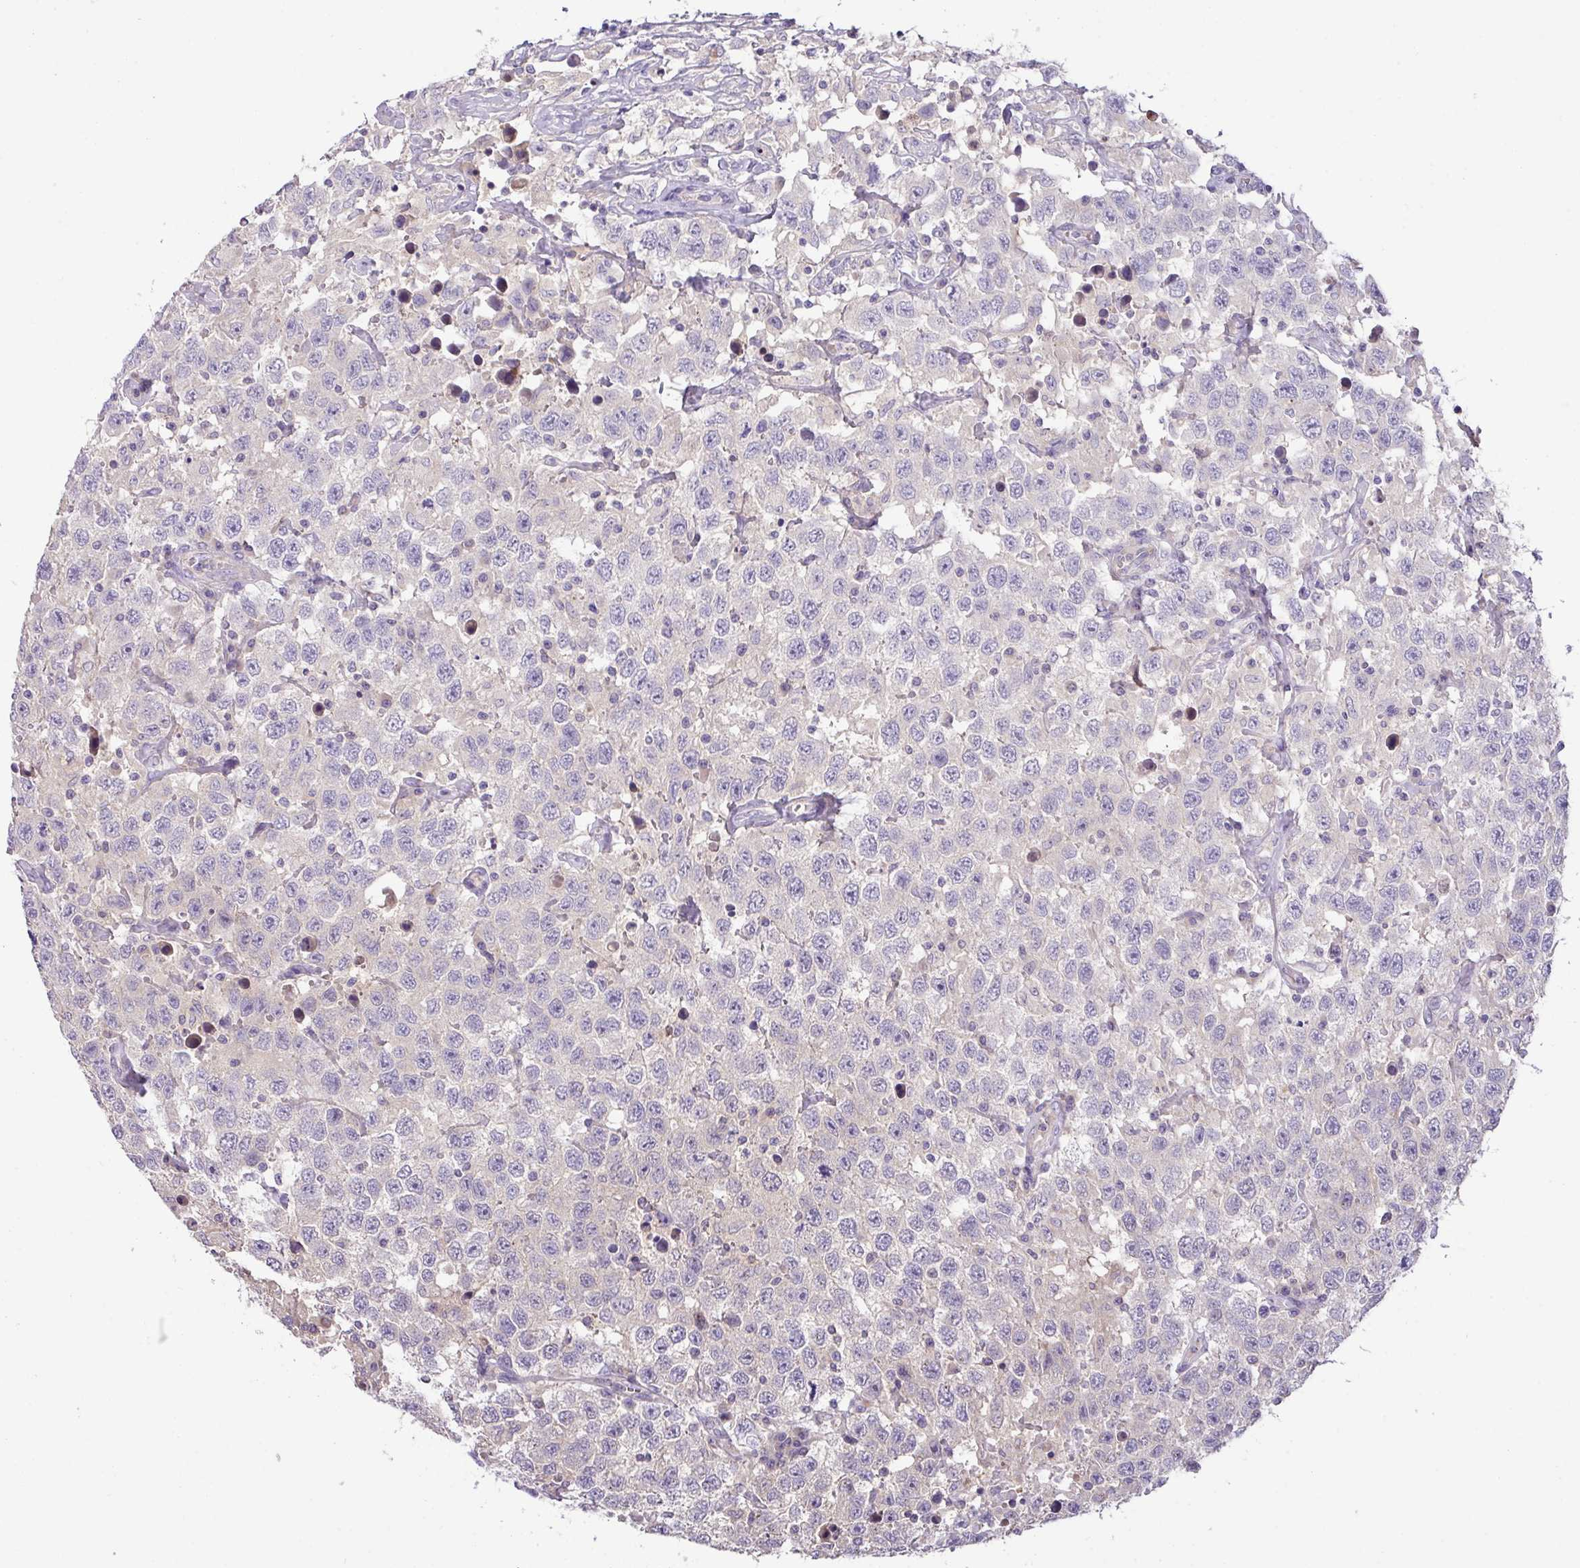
{"staining": {"intensity": "negative", "quantity": "none", "location": "none"}, "tissue": "testis cancer", "cell_type": "Tumor cells", "image_type": "cancer", "snomed": [{"axis": "morphology", "description": "Seminoma, NOS"}, {"axis": "topography", "description": "Testis"}], "caption": "This is a photomicrograph of immunohistochemistry staining of seminoma (testis), which shows no staining in tumor cells.", "gene": "HOXC13", "patient": {"sex": "male", "age": 41}}